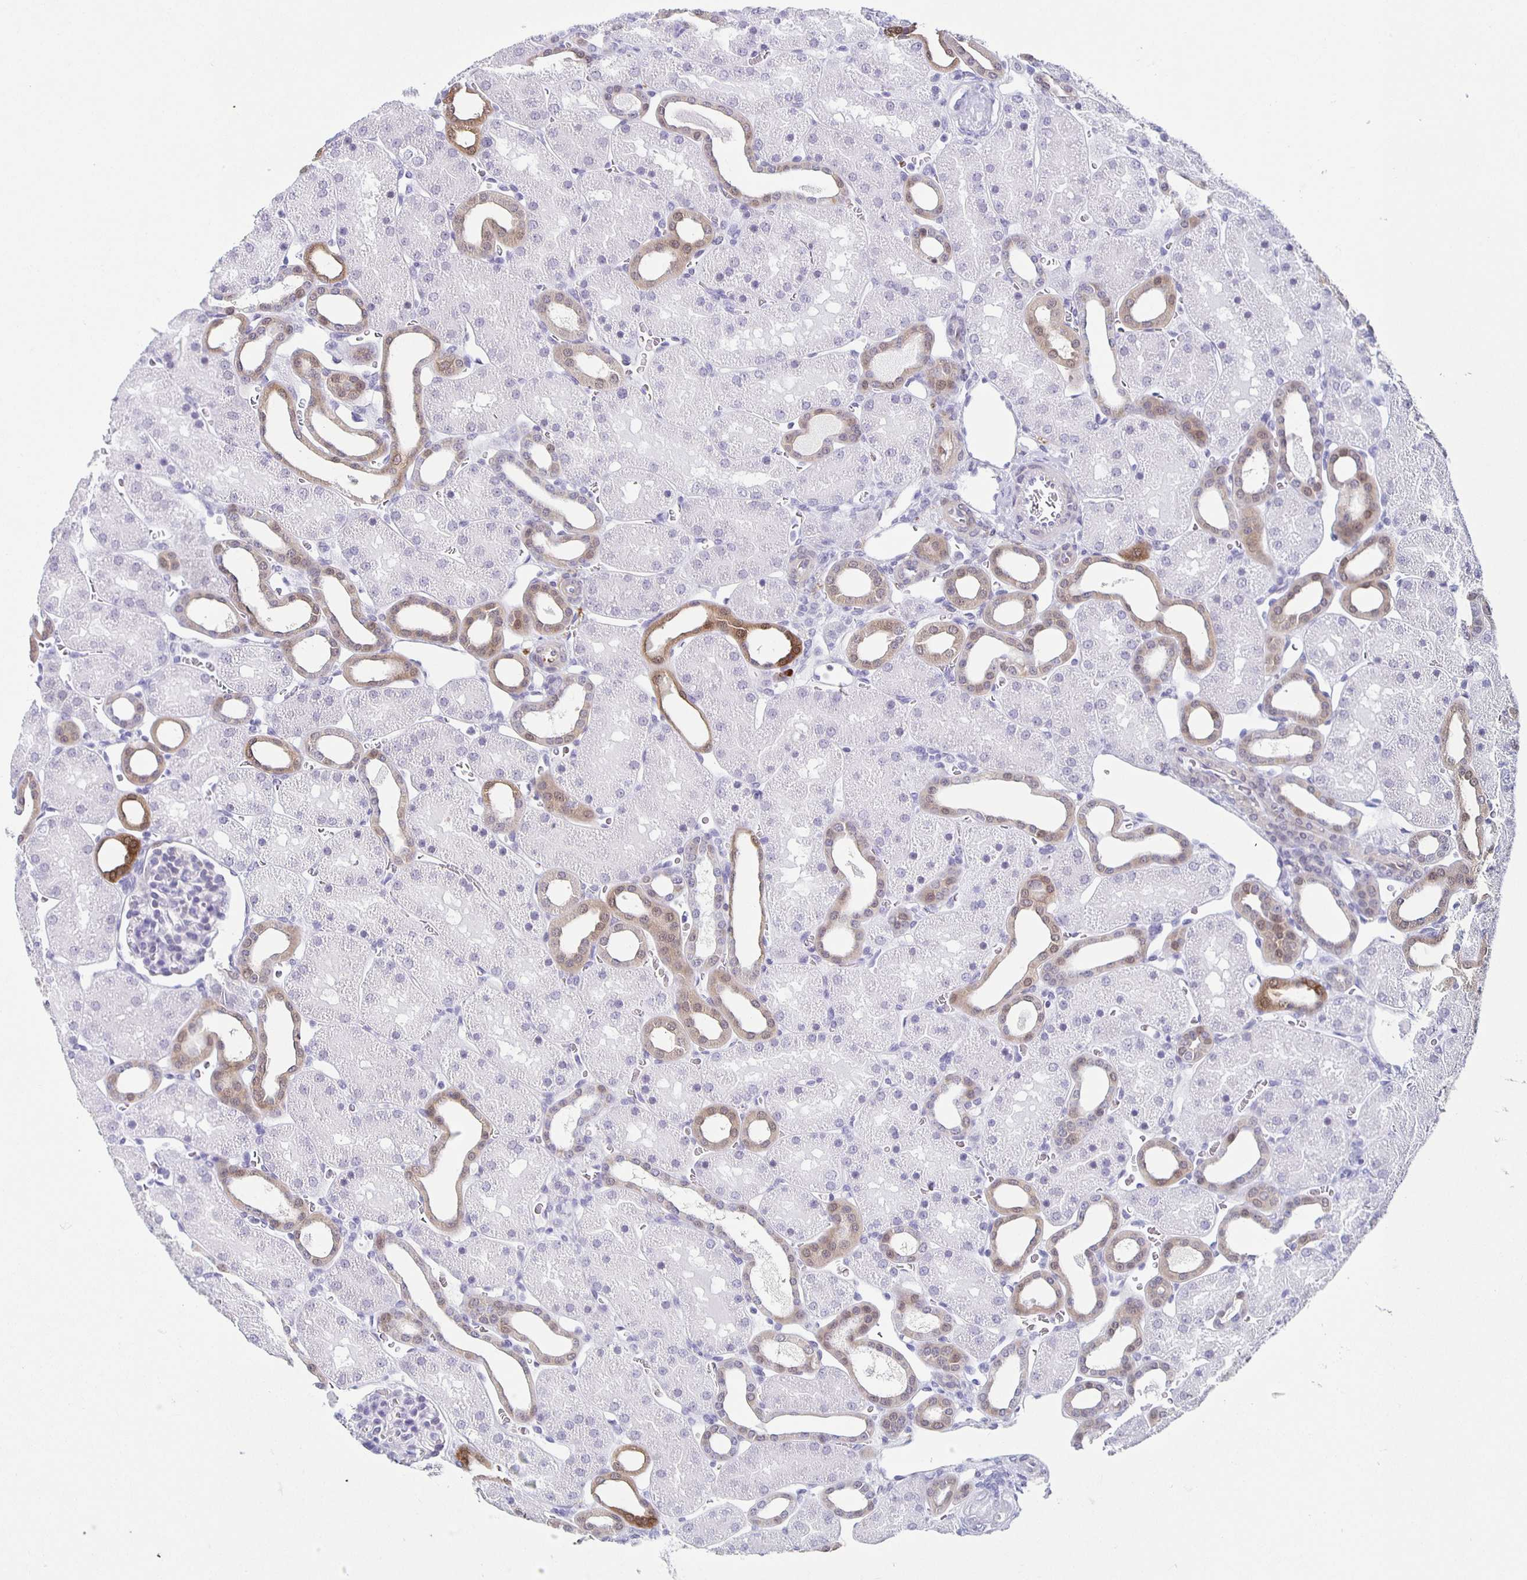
{"staining": {"intensity": "negative", "quantity": "none", "location": "none"}, "tissue": "kidney", "cell_type": "Cells in glomeruli", "image_type": "normal", "snomed": [{"axis": "morphology", "description": "Normal tissue, NOS"}, {"axis": "topography", "description": "Kidney"}], "caption": "There is no significant expression in cells in glomeruli of kidney. (DAB (3,3'-diaminobenzidine) immunohistochemistry (IHC) with hematoxylin counter stain).", "gene": "TPPP", "patient": {"sex": "male", "age": 2}}